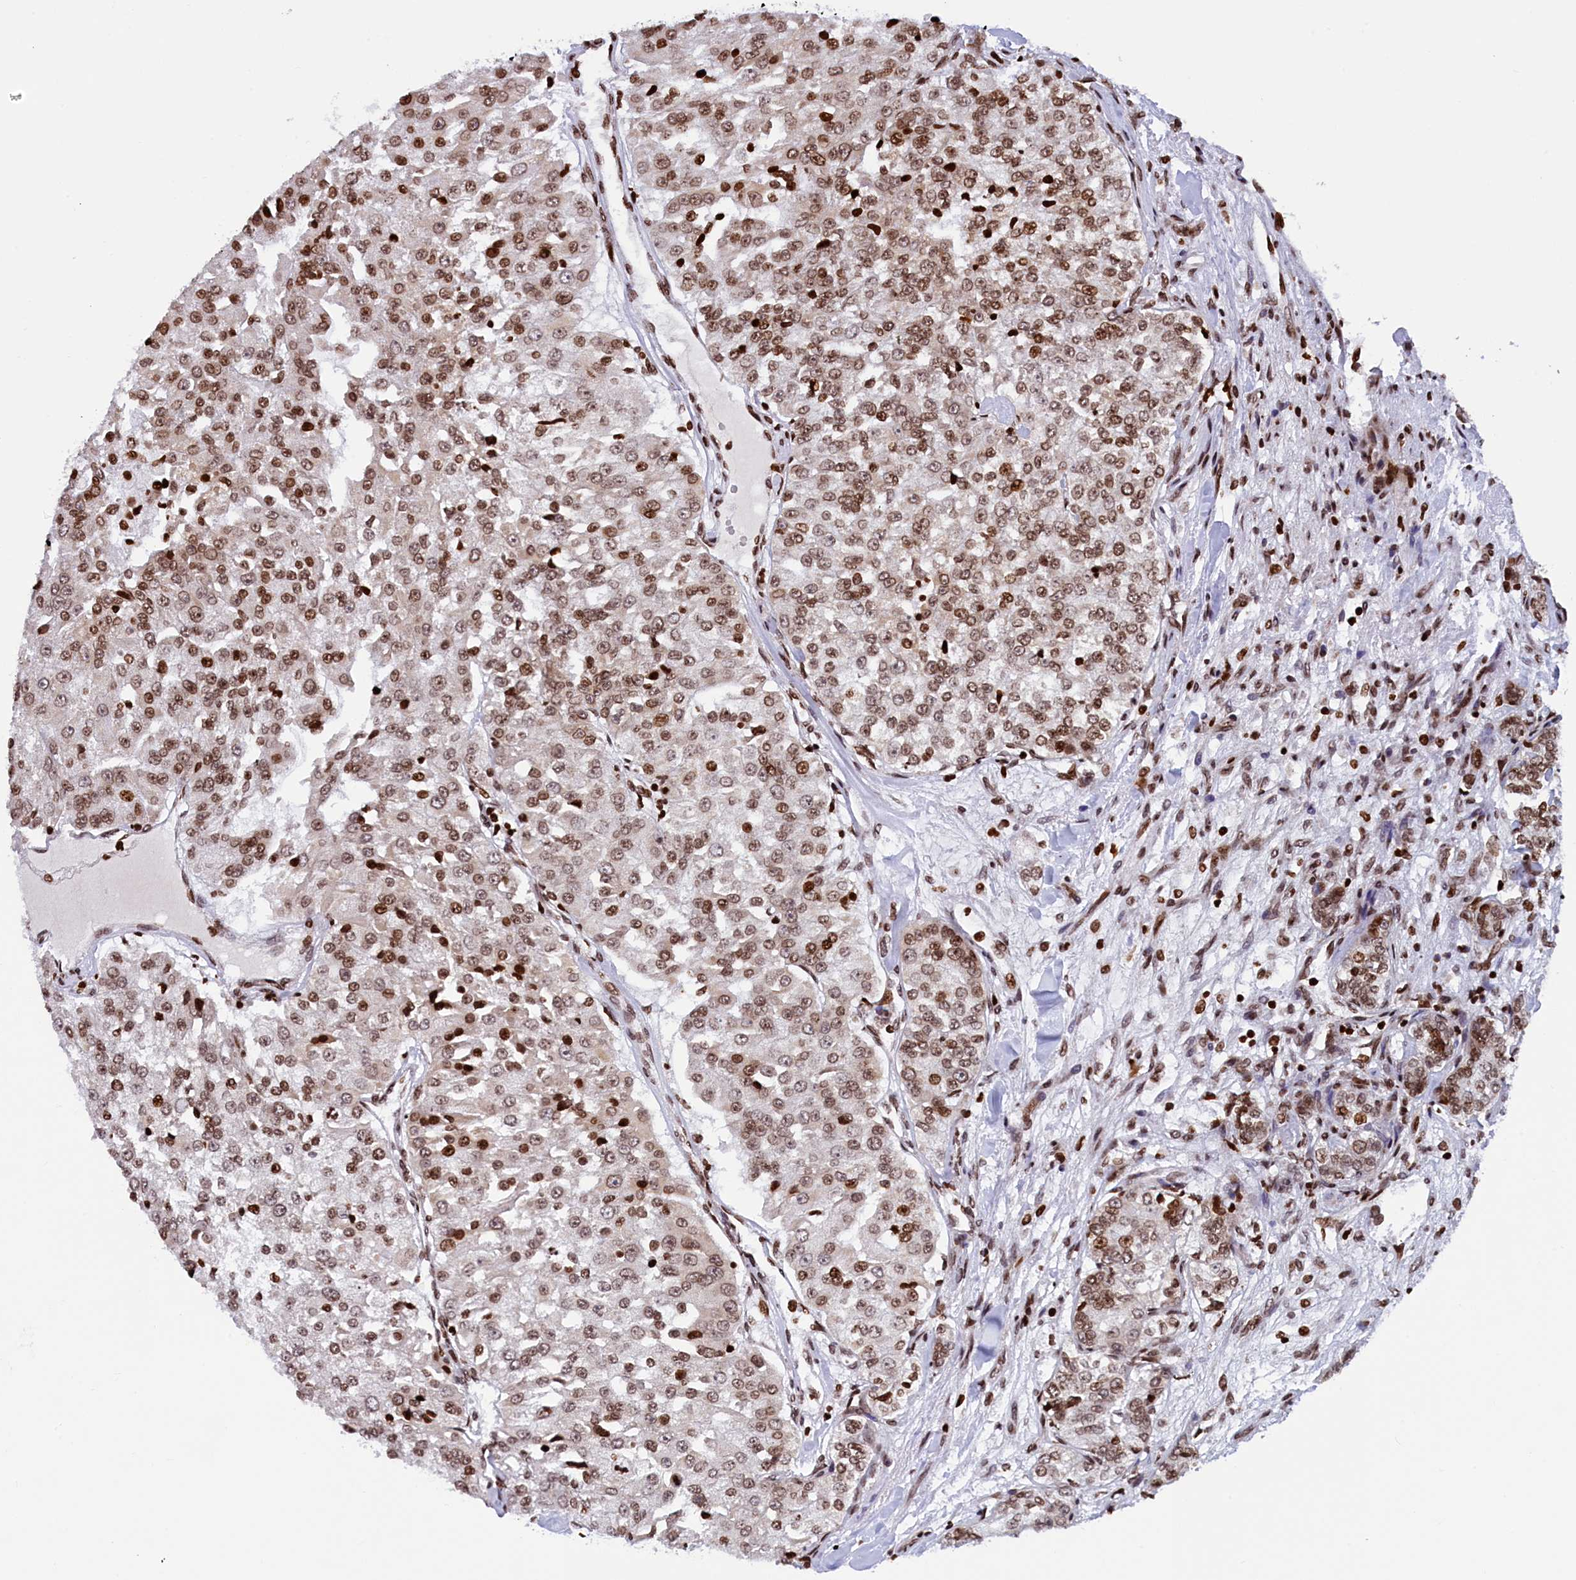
{"staining": {"intensity": "moderate", "quantity": ">75%", "location": "nuclear"}, "tissue": "renal cancer", "cell_type": "Tumor cells", "image_type": "cancer", "snomed": [{"axis": "morphology", "description": "Adenocarcinoma, NOS"}, {"axis": "topography", "description": "Kidney"}], "caption": "Brown immunohistochemical staining in renal cancer (adenocarcinoma) displays moderate nuclear expression in approximately >75% of tumor cells.", "gene": "TIMM29", "patient": {"sex": "female", "age": 63}}